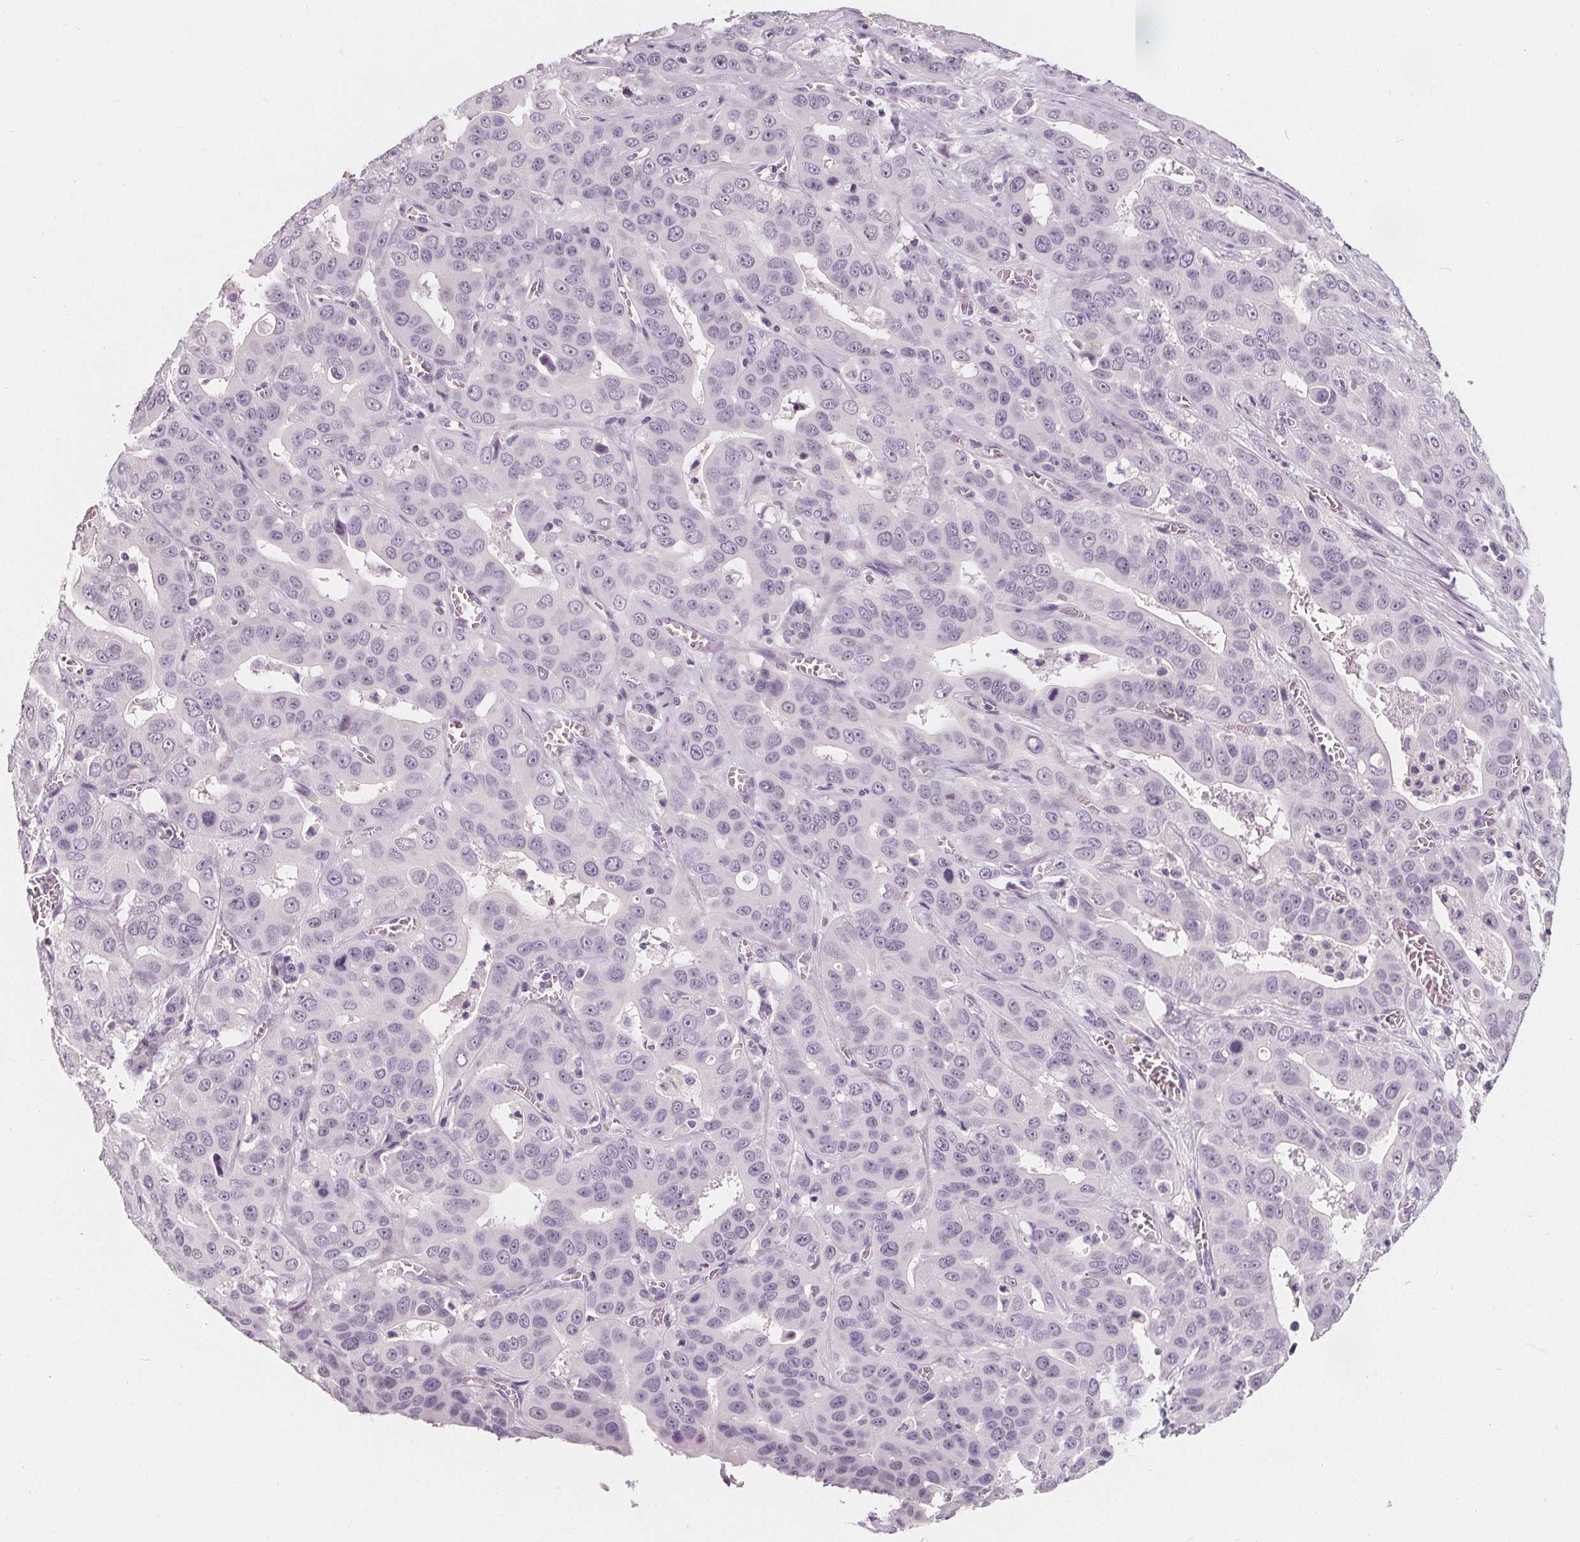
{"staining": {"intensity": "negative", "quantity": "none", "location": "none"}, "tissue": "liver cancer", "cell_type": "Tumor cells", "image_type": "cancer", "snomed": [{"axis": "morphology", "description": "Cholangiocarcinoma"}, {"axis": "topography", "description": "Liver"}], "caption": "Liver cholangiocarcinoma stained for a protein using IHC reveals no staining tumor cells.", "gene": "DBX2", "patient": {"sex": "female", "age": 52}}